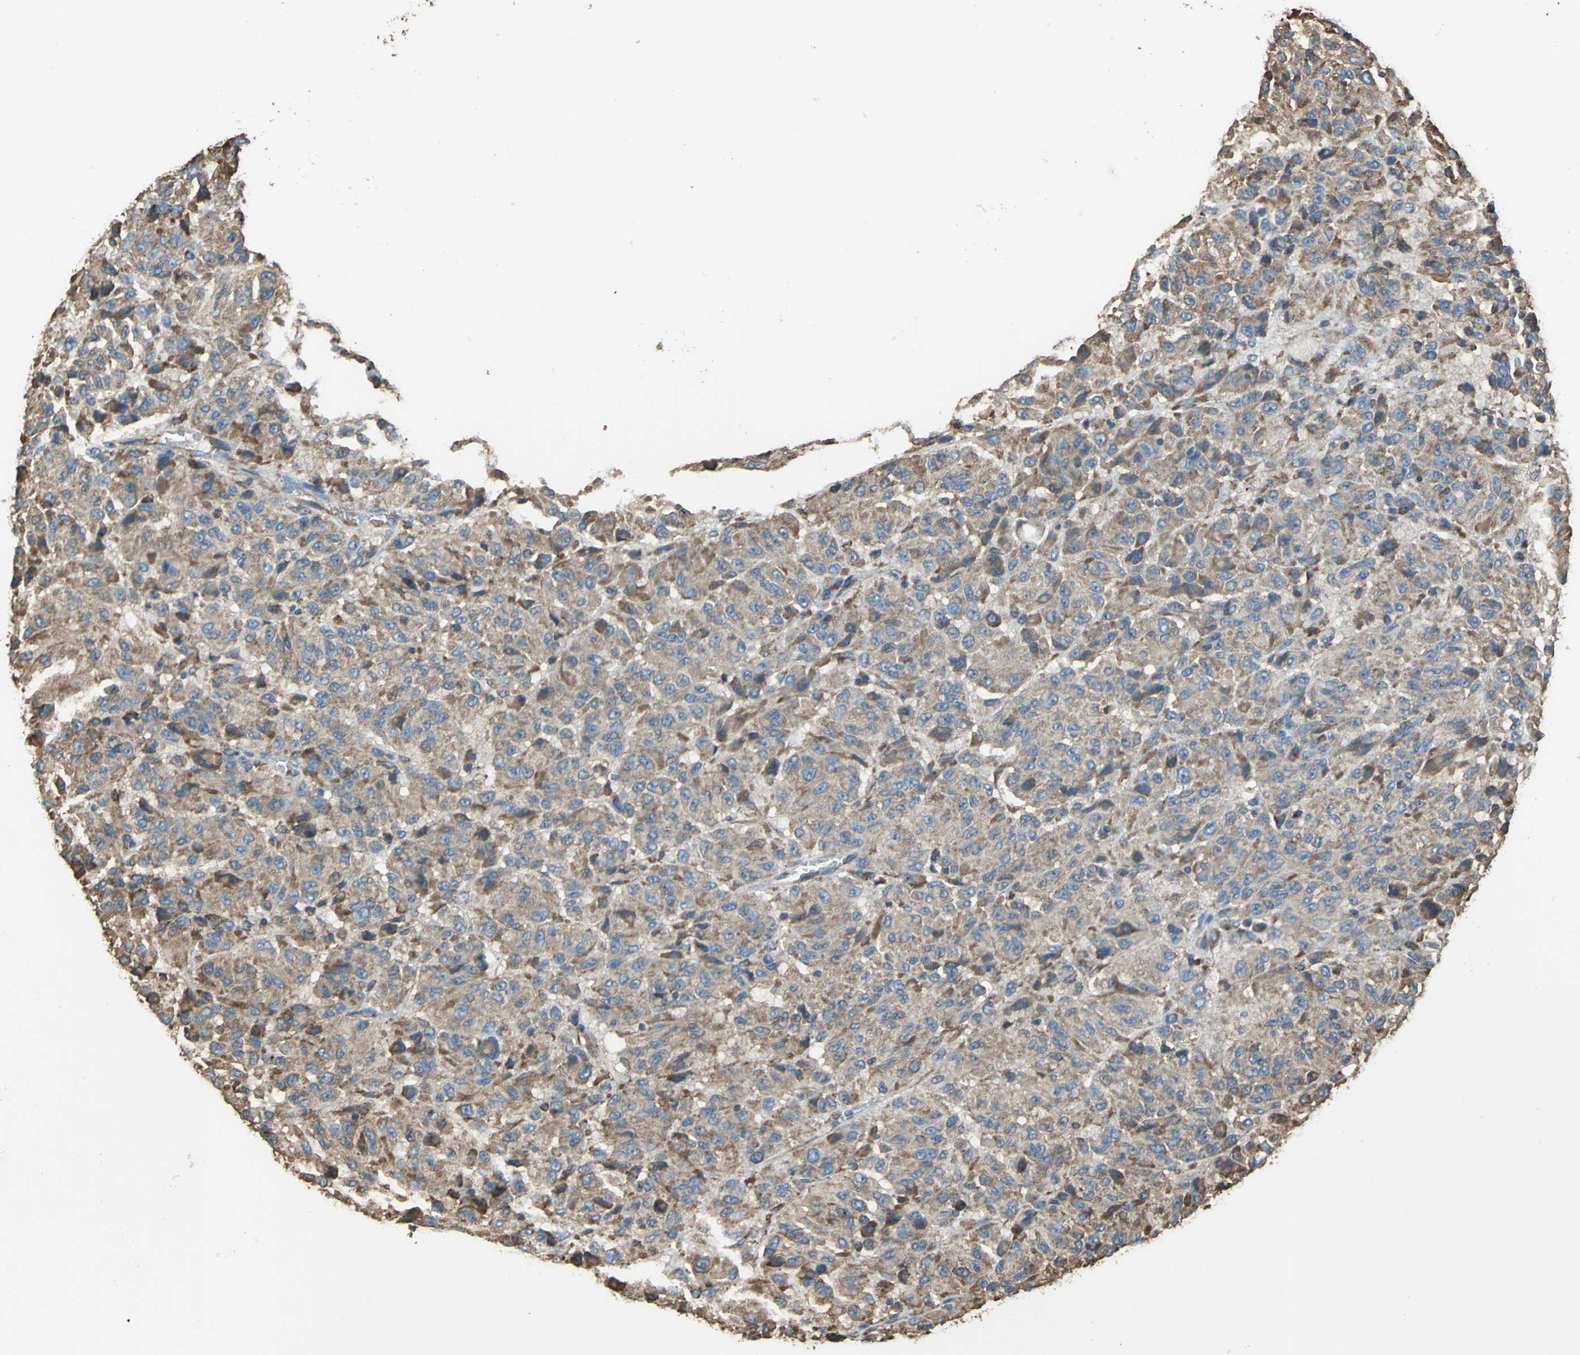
{"staining": {"intensity": "moderate", "quantity": ">75%", "location": "cytoplasmic/membranous"}, "tissue": "melanoma", "cell_type": "Tumor cells", "image_type": "cancer", "snomed": [{"axis": "morphology", "description": "Malignant melanoma, Metastatic site"}, {"axis": "topography", "description": "Lung"}], "caption": "This is a micrograph of IHC staining of malignant melanoma (metastatic site), which shows moderate expression in the cytoplasmic/membranous of tumor cells.", "gene": "GPANK1", "patient": {"sex": "male", "age": 64}}